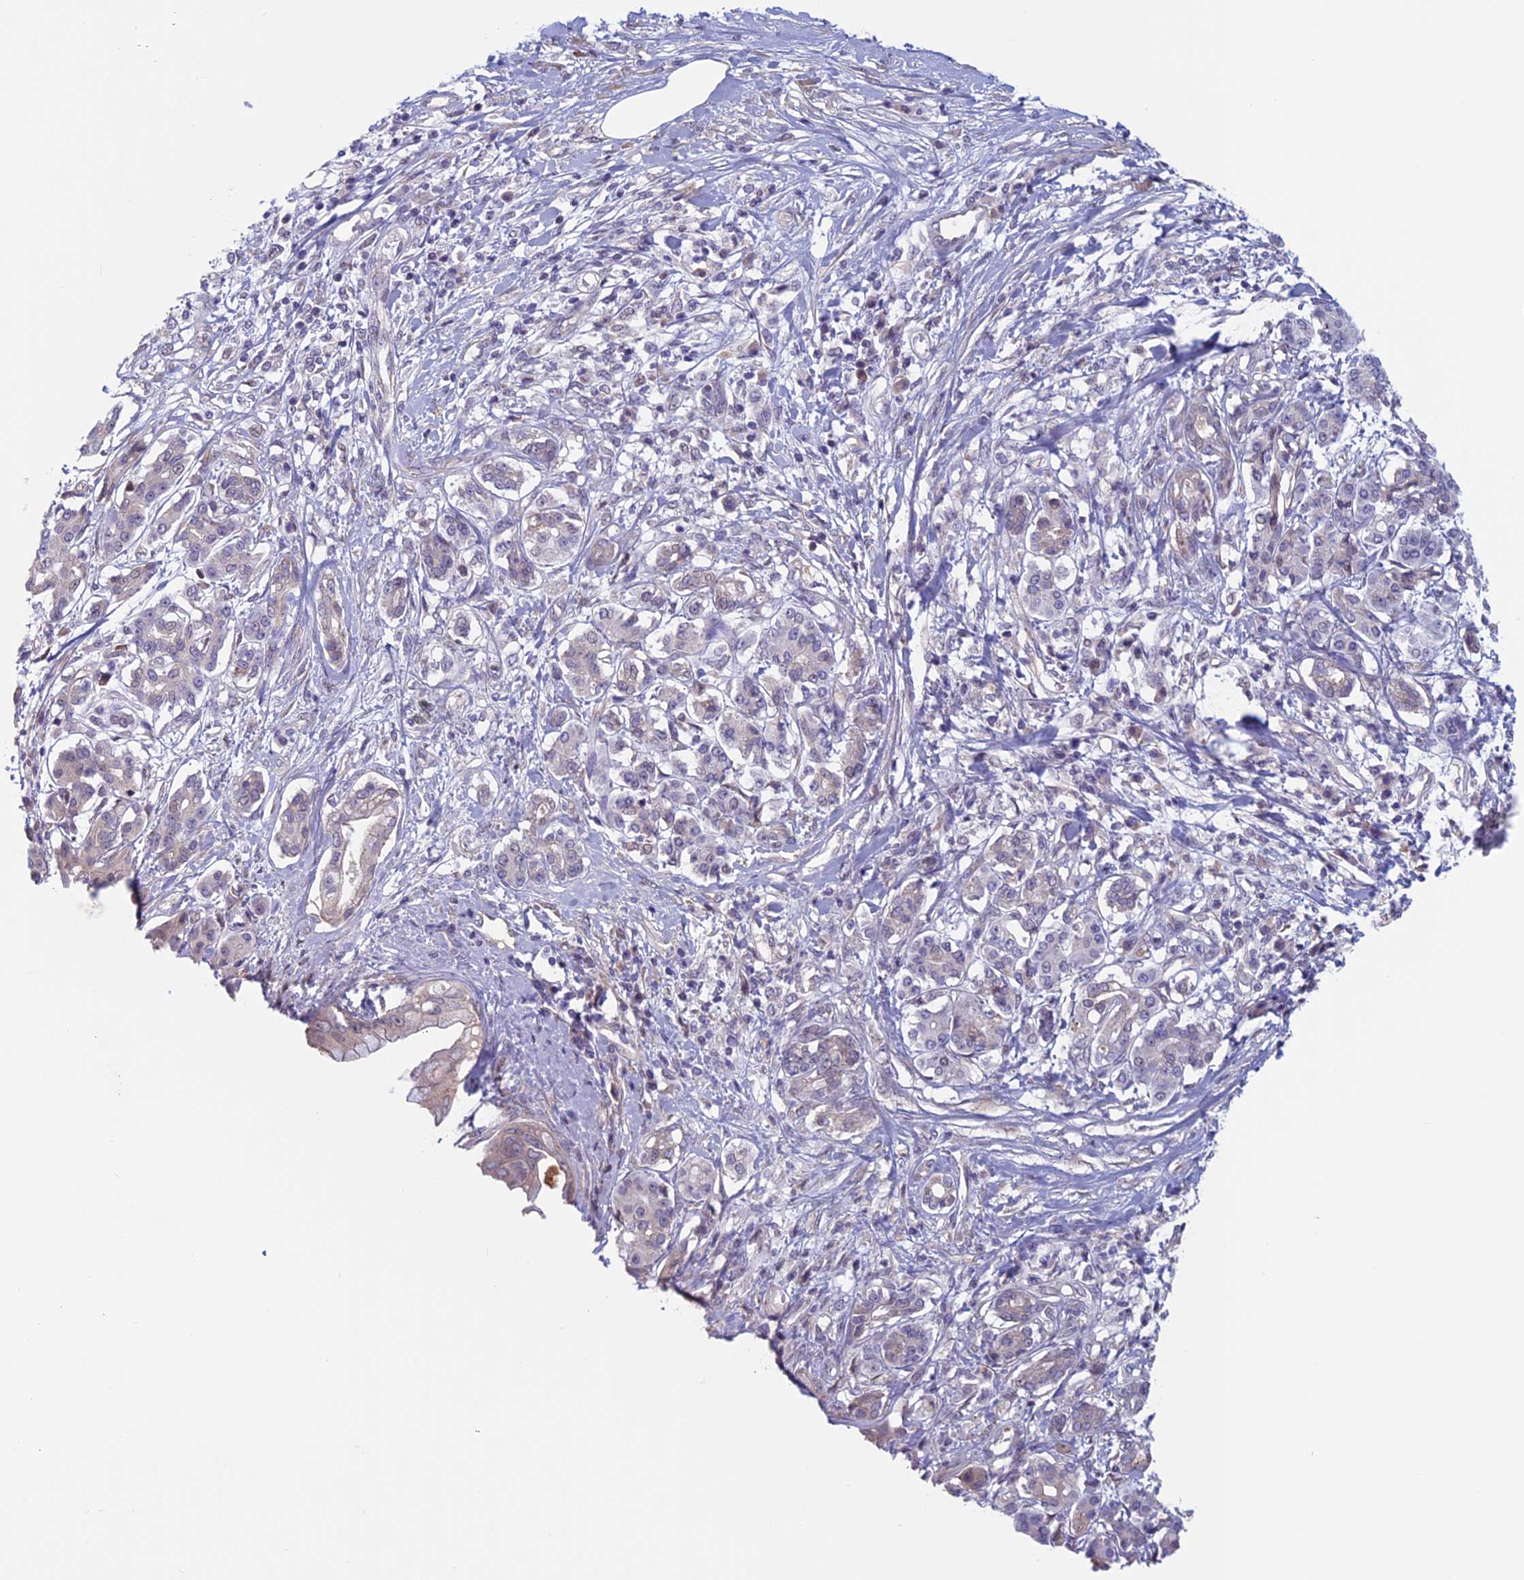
{"staining": {"intensity": "negative", "quantity": "none", "location": "none"}, "tissue": "pancreatic cancer", "cell_type": "Tumor cells", "image_type": "cancer", "snomed": [{"axis": "morphology", "description": "Adenocarcinoma, NOS"}, {"axis": "topography", "description": "Pancreas"}], "caption": "This is an immunohistochemistry (IHC) histopathology image of human pancreatic cancer (adenocarcinoma). There is no positivity in tumor cells.", "gene": "SLC1A6", "patient": {"sex": "female", "age": 56}}